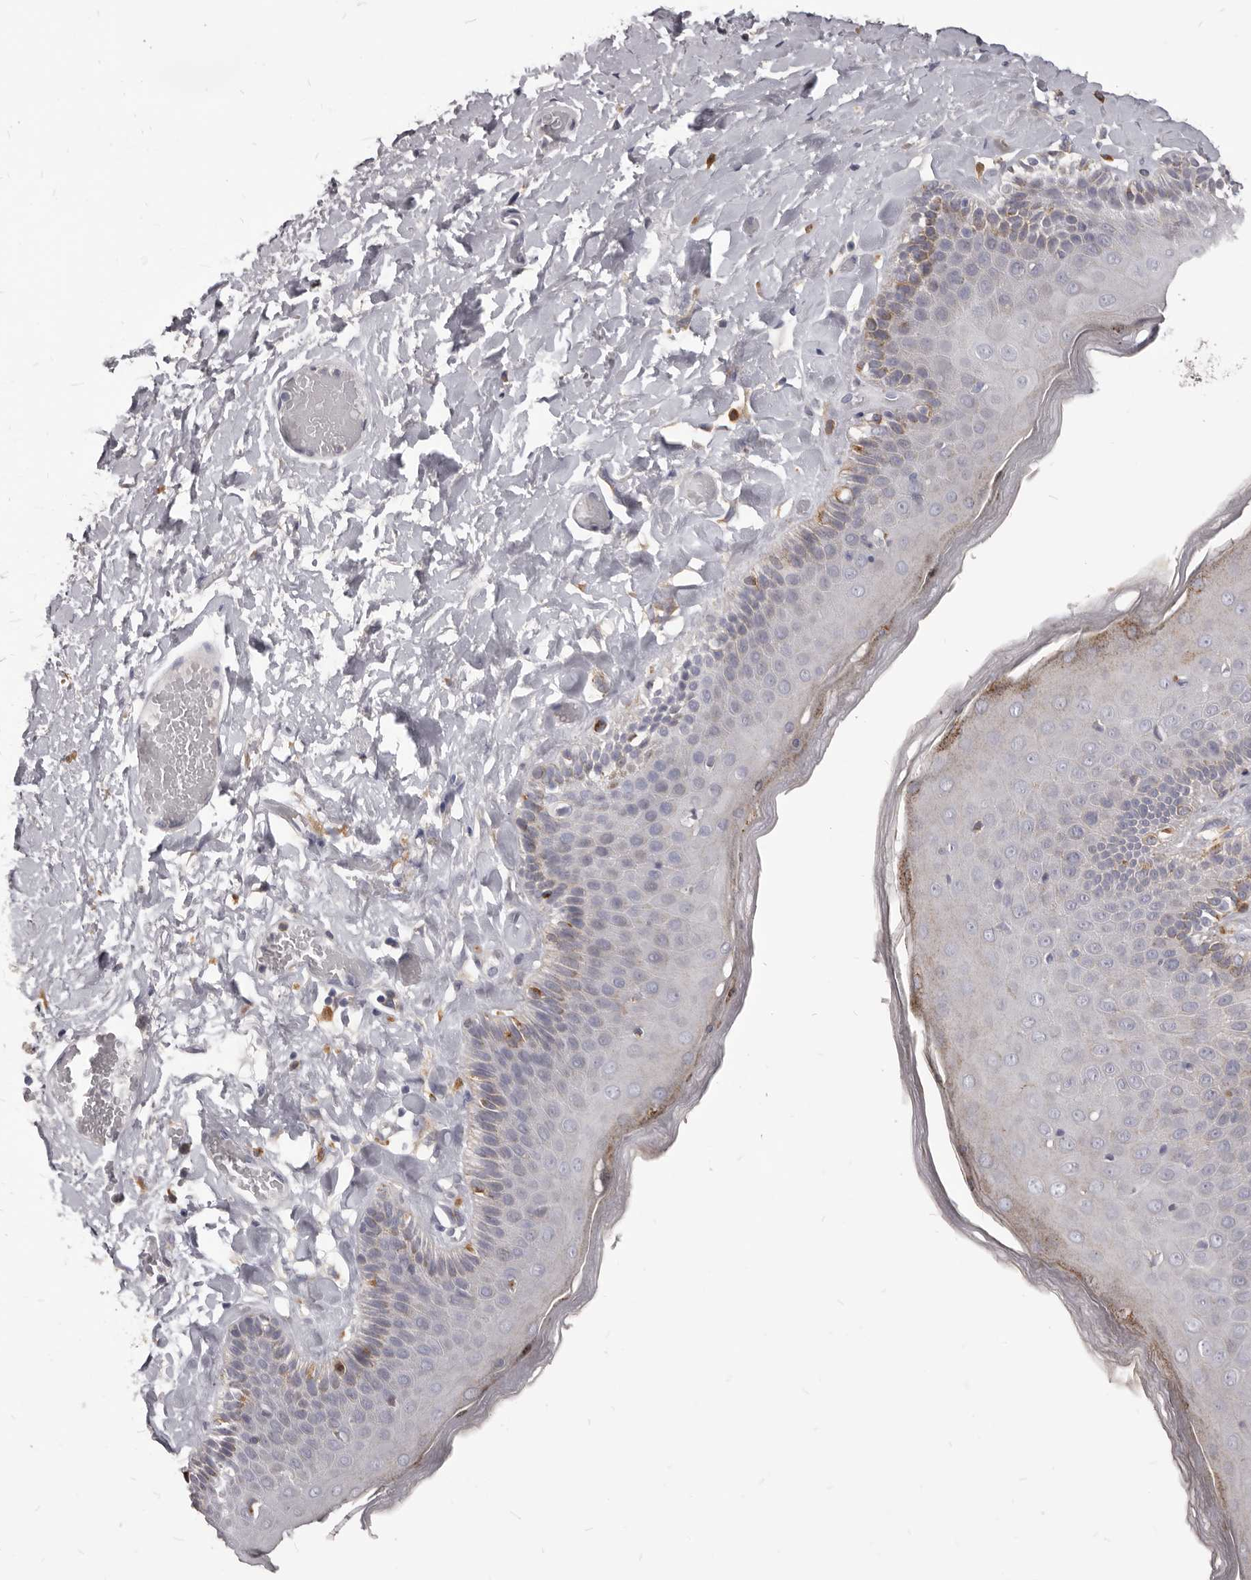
{"staining": {"intensity": "weak", "quantity": "<25%", "location": "cytoplasmic/membranous"}, "tissue": "skin", "cell_type": "Epidermal cells", "image_type": "normal", "snomed": [{"axis": "morphology", "description": "Normal tissue, NOS"}, {"axis": "topography", "description": "Anal"}], "caption": "Immunohistochemistry micrograph of benign skin stained for a protein (brown), which shows no positivity in epidermal cells.", "gene": "PI4K2A", "patient": {"sex": "male", "age": 69}}